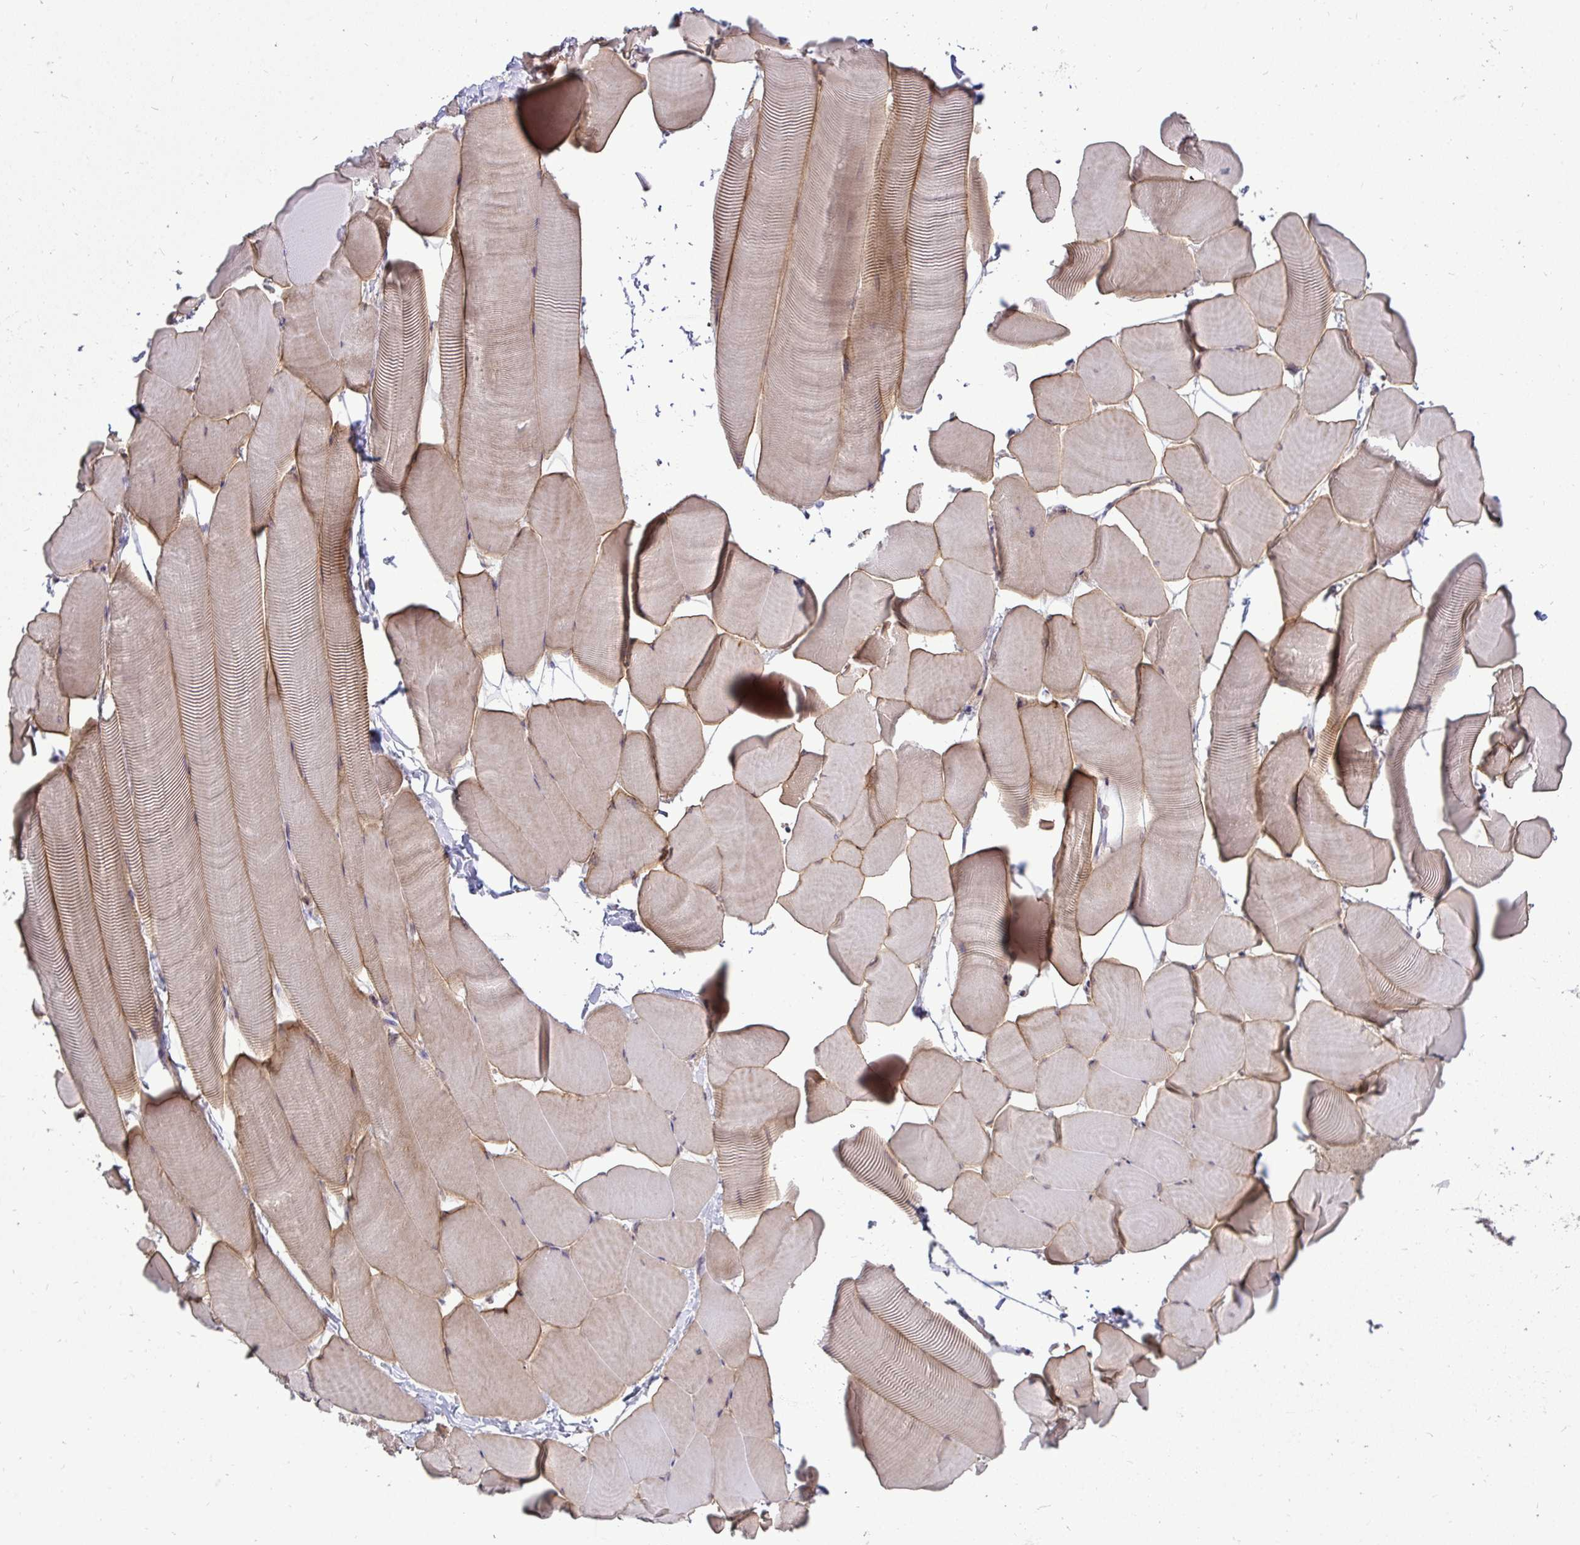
{"staining": {"intensity": "moderate", "quantity": "25%-75%", "location": "cytoplasmic/membranous"}, "tissue": "skeletal muscle", "cell_type": "Myocytes", "image_type": "normal", "snomed": [{"axis": "morphology", "description": "Normal tissue, NOS"}, {"axis": "topography", "description": "Skeletal muscle"}], "caption": "Immunohistochemical staining of normal skeletal muscle shows moderate cytoplasmic/membranous protein expression in approximately 25%-75% of myocytes. Nuclei are stained in blue.", "gene": "SH2D1B", "patient": {"sex": "male", "age": 25}}